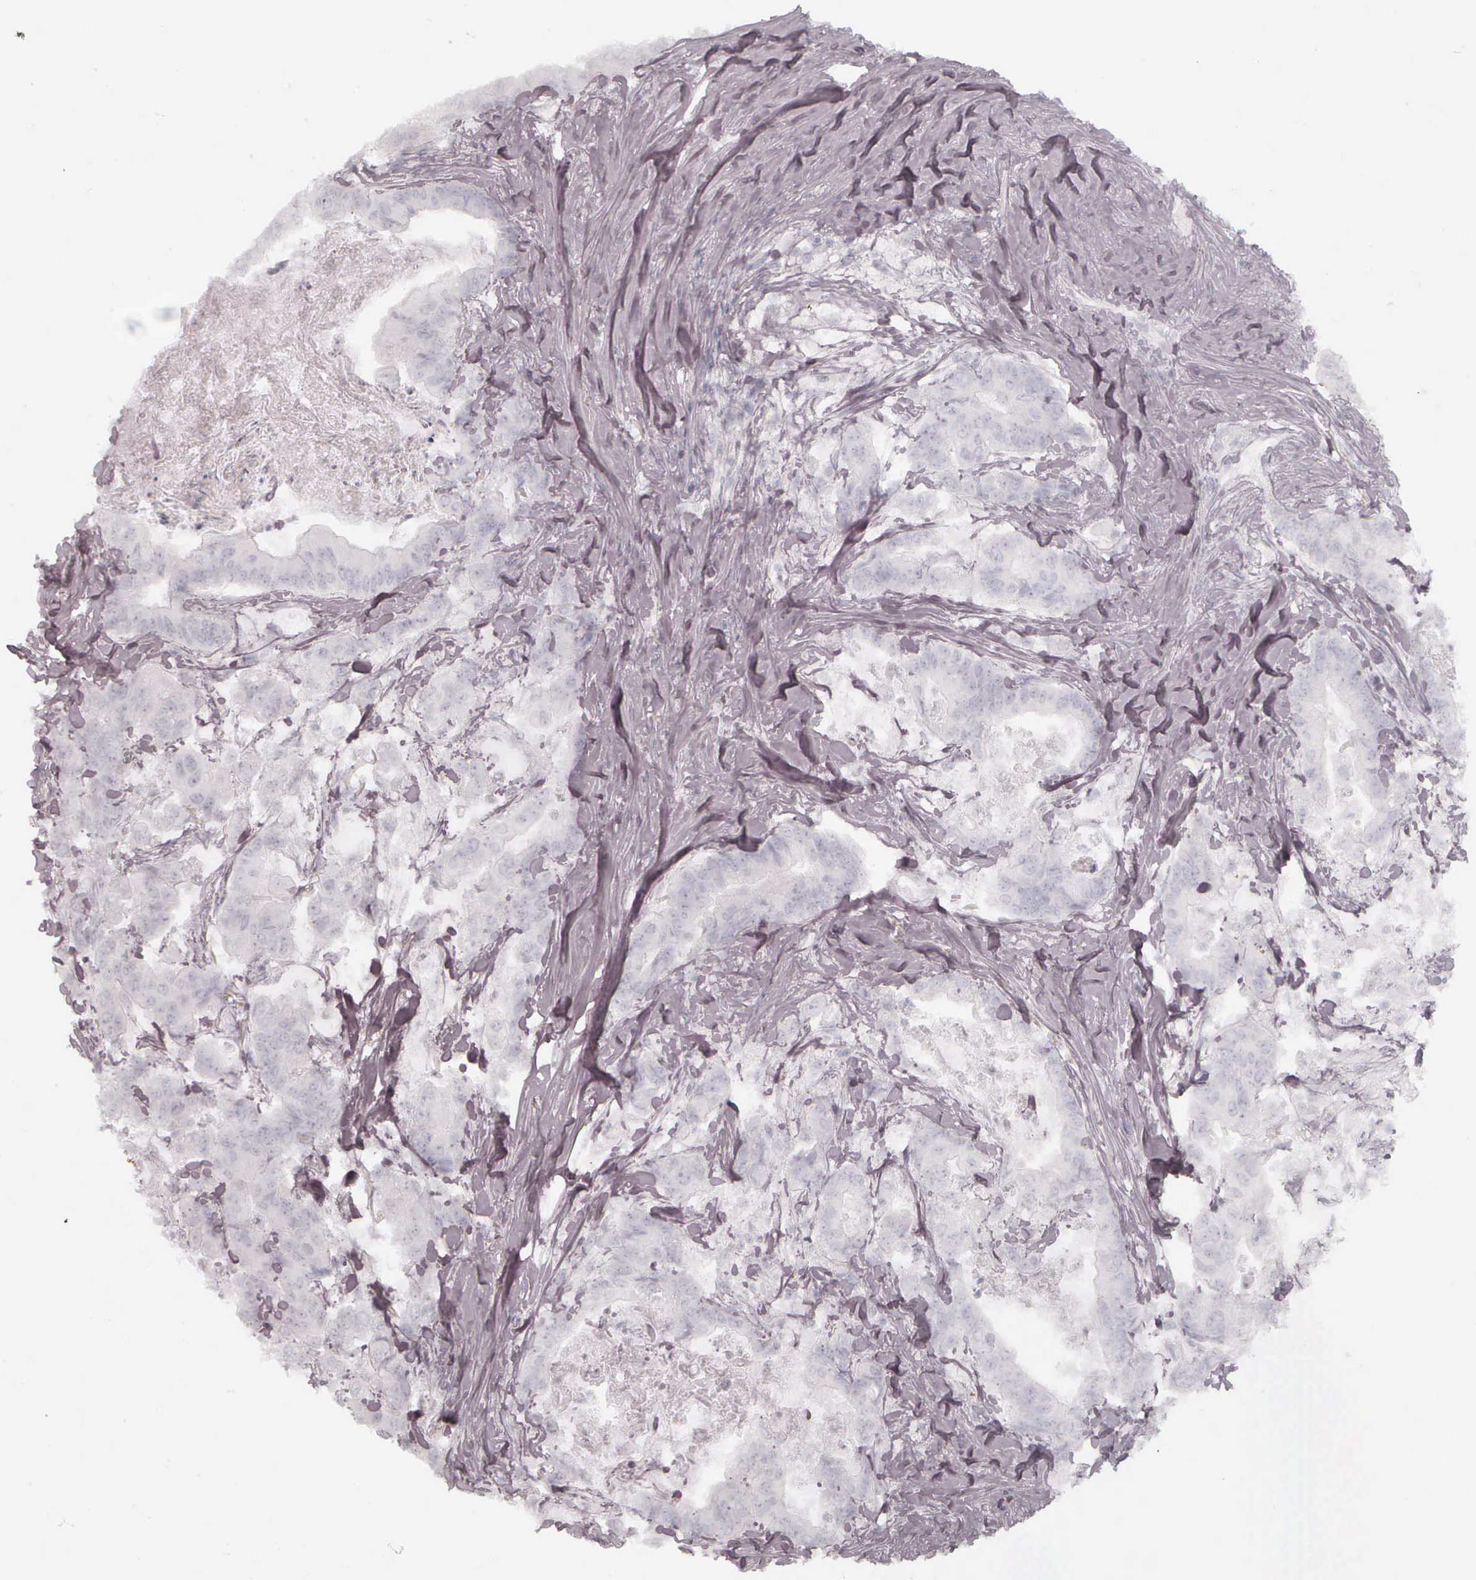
{"staining": {"intensity": "negative", "quantity": "none", "location": "none"}, "tissue": "stomach cancer", "cell_type": "Tumor cells", "image_type": "cancer", "snomed": [{"axis": "morphology", "description": "Adenocarcinoma, NOS"}, {"axis": "topography", "description": "Stomach, upper"}], "caption": "This is a image of immunohistochemistry (IHC) staining of stomach adenocarcinoma, which shows no expression in tumor cells.", "gene": "KRT14", "patient": {"sex": "male", "age": 80}}